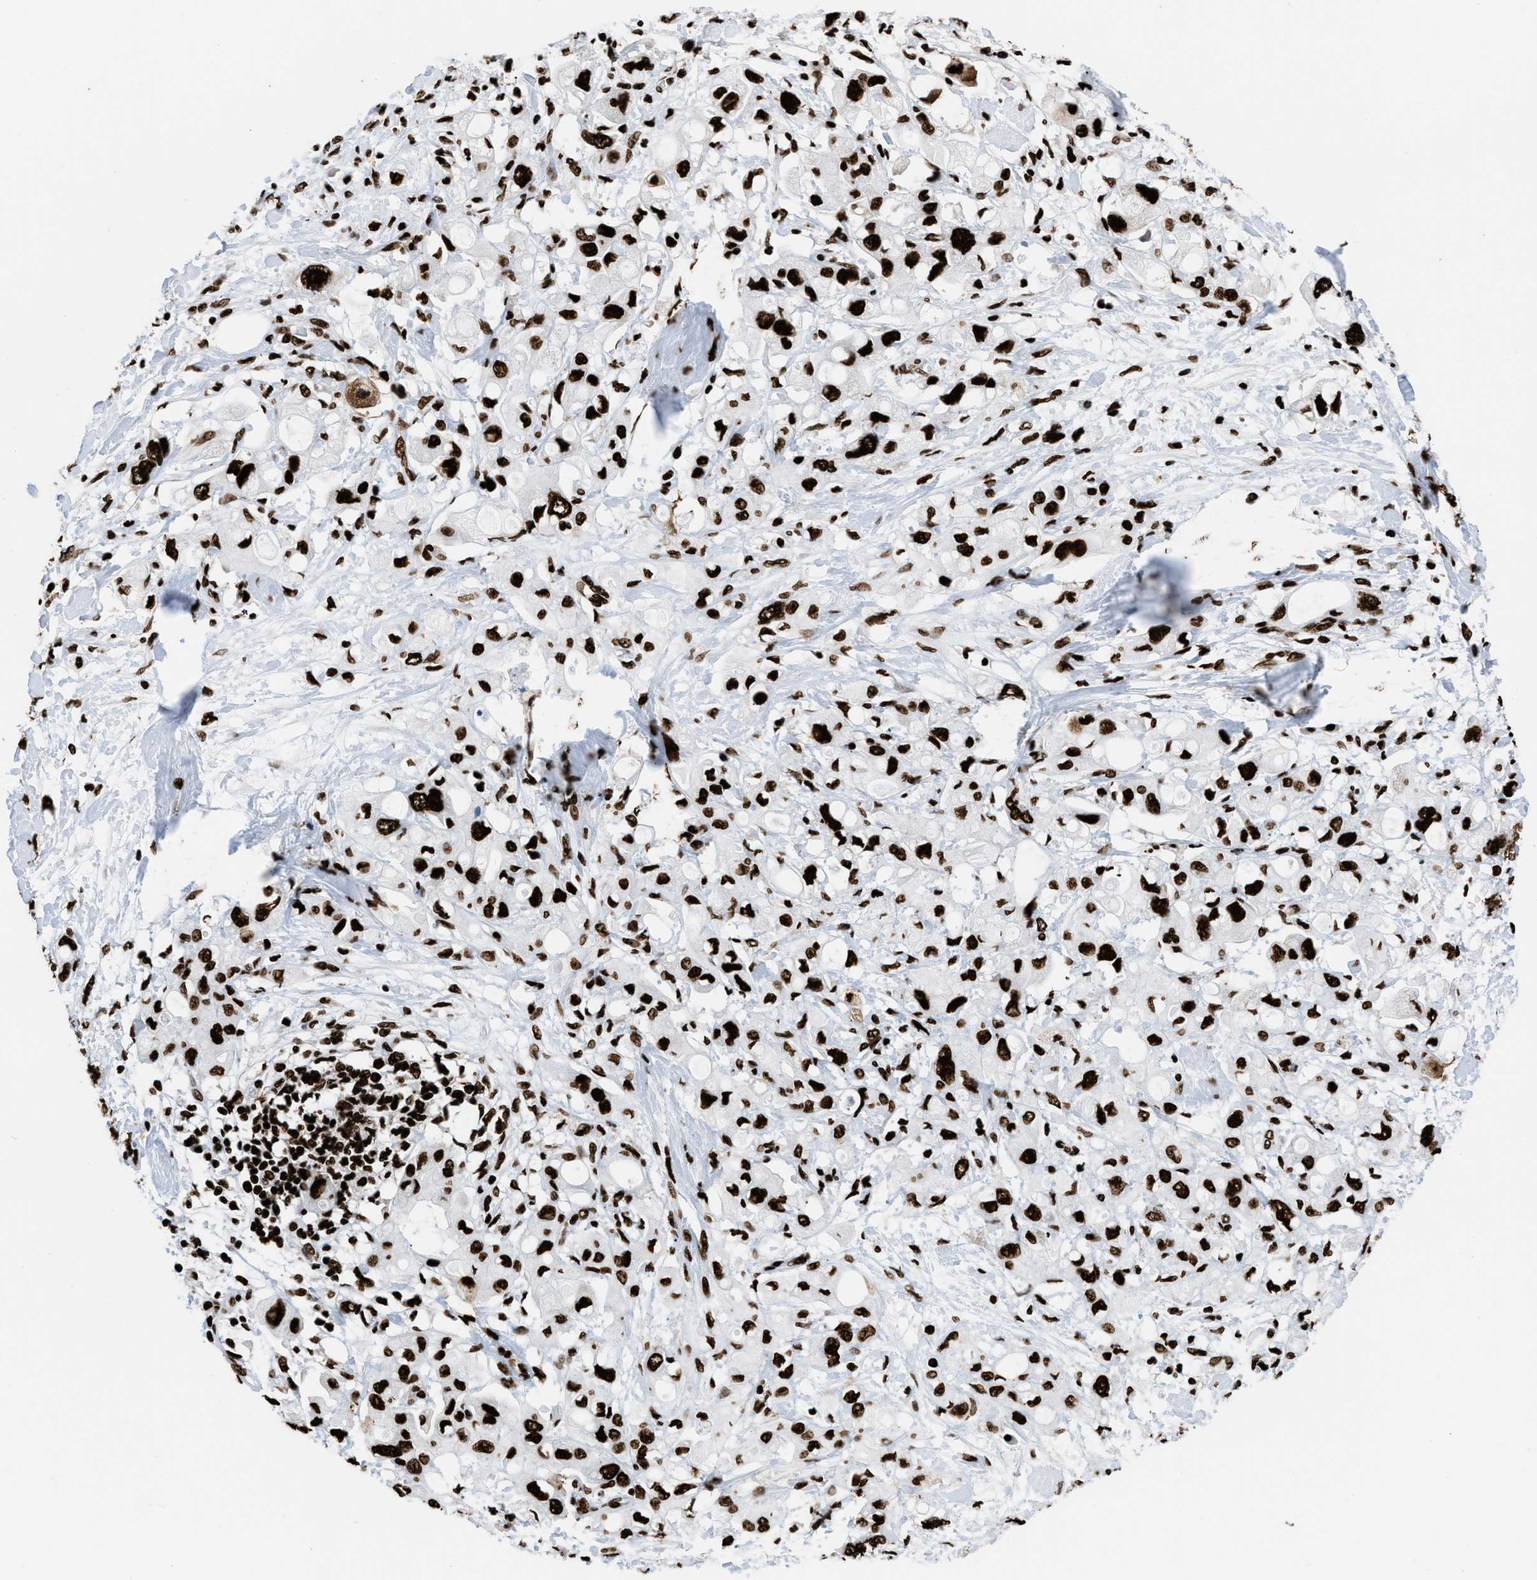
{"staining": {"intensity": "strong", "quantity": ">75%", "location": "nuclear"}, "tissue": "pancreatic cancer", "cell_type": "Tumor cells", "image_type": "cancer", "snomed": [{"axis": "morphology", "description": "Adenocarcinoma, NOS"}, {"axis": "topography", "description": "Pancreas"}], "caption": "A brown stain shows strong nuclear expression of a protein in human pancreatic cancer tumor cells. (DAB IHC with brightfield microscopy, high magnification).", "gene": "HNRNPM", "patient": {"sex": "female", "age": 56}}